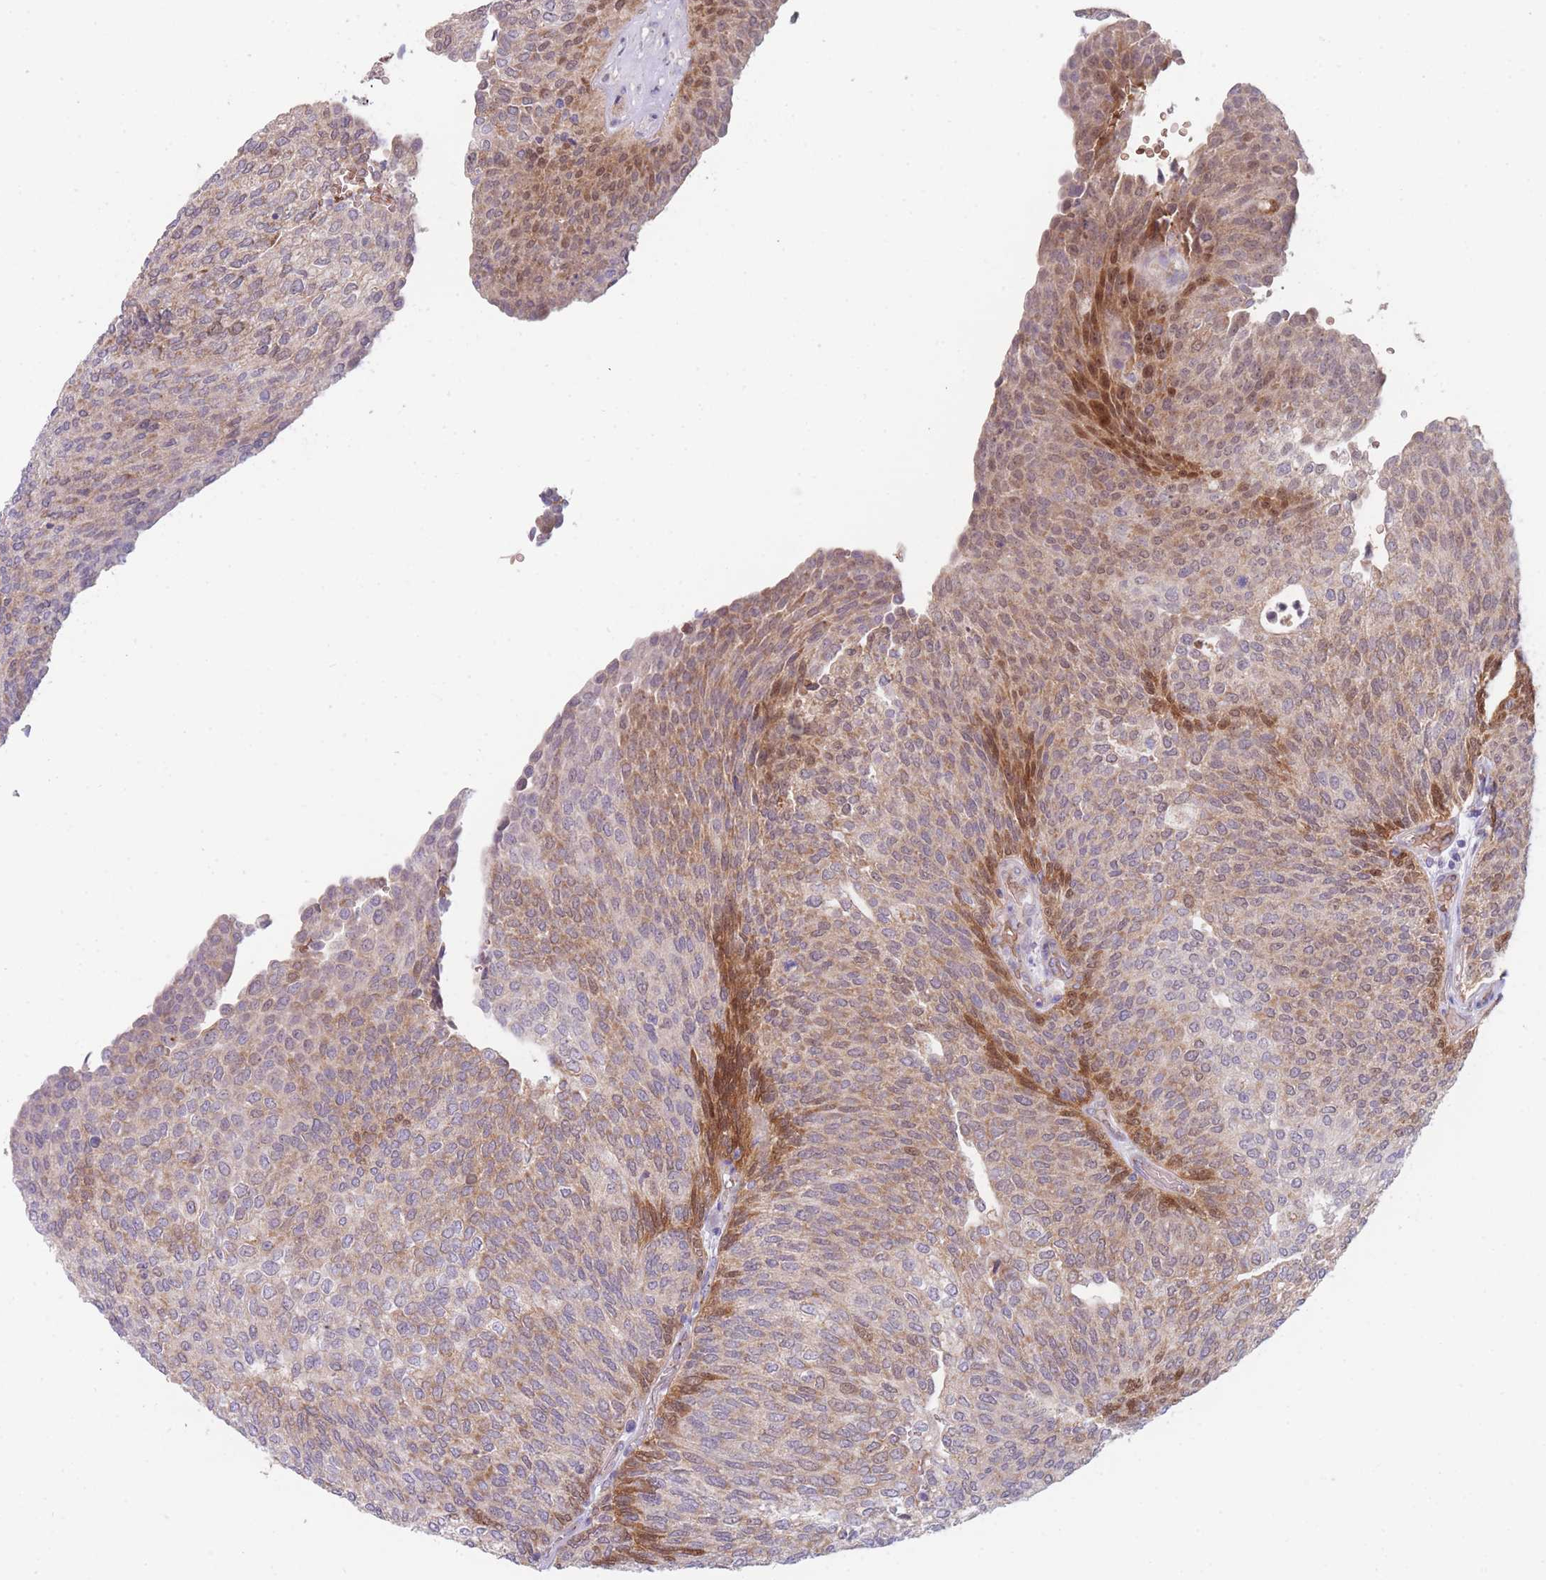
{"staining": {"intensity": "moderate", "quantity": "<25%", "location": "cytoplasmic/membranous"}, "tissue": "urothelial cancer", "cell_type": "Tumor cells", "image_type": "cancer", "snomed": [{"axis": "morphology", "description": "Urothelial carcinoma, Low grade"}, {"axis": "topography", "description": "Urinary bladder"}], "caption": "Urothelial carcinoma (low-grade) was stained to show a protein in brown. There is low levels of moderate cytoplasmic/membranous expression in approximately <25% of tumor cells.", "gene": "SMPD4", "patient": {"sex": "female", "age": 79}}